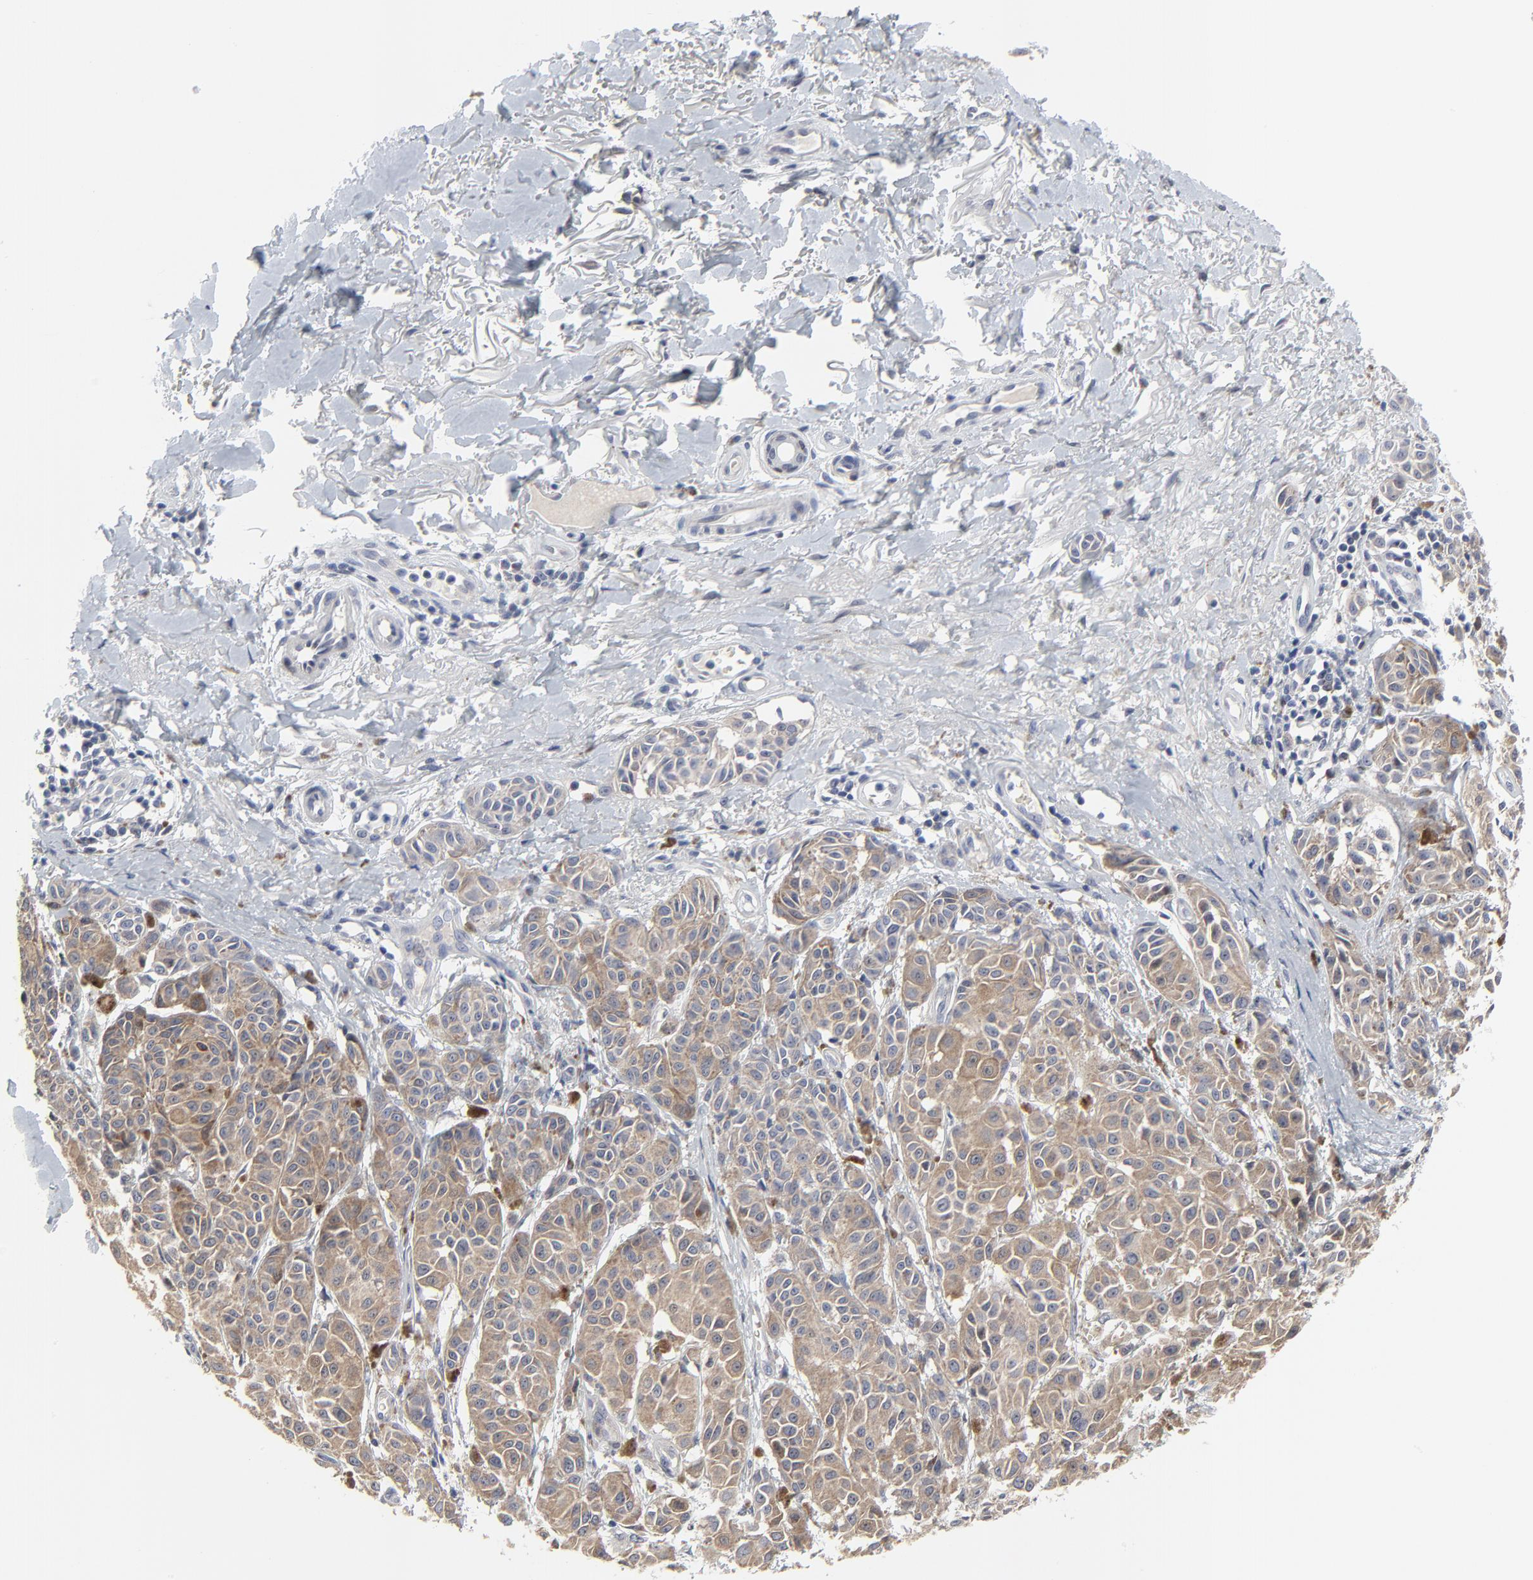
{"staining": {"intensity": "moderate", "quantity": "25%-75%", "location": "cytoplasmic/membranous"}, "tissue": "melanoma", "cell_type": "Tumor cells", "image_type": "cancer", "snomed": [{"axis": "morphology", "description": "Malignant melanoma, NOS"}, {"axis": "topography", "description": "Skin"}], "caption": "IHC micrograph of neoplastic tissue: human melanoma stained using IHC shows medium levels of moderate protein expression localized specifically in the cytoplasmic/membranous of tumor cells, appearing as a cytoplasmic/membranous brown color.", "gene": "NLGN3", "patient": {"sex": "male", "age": 76}}